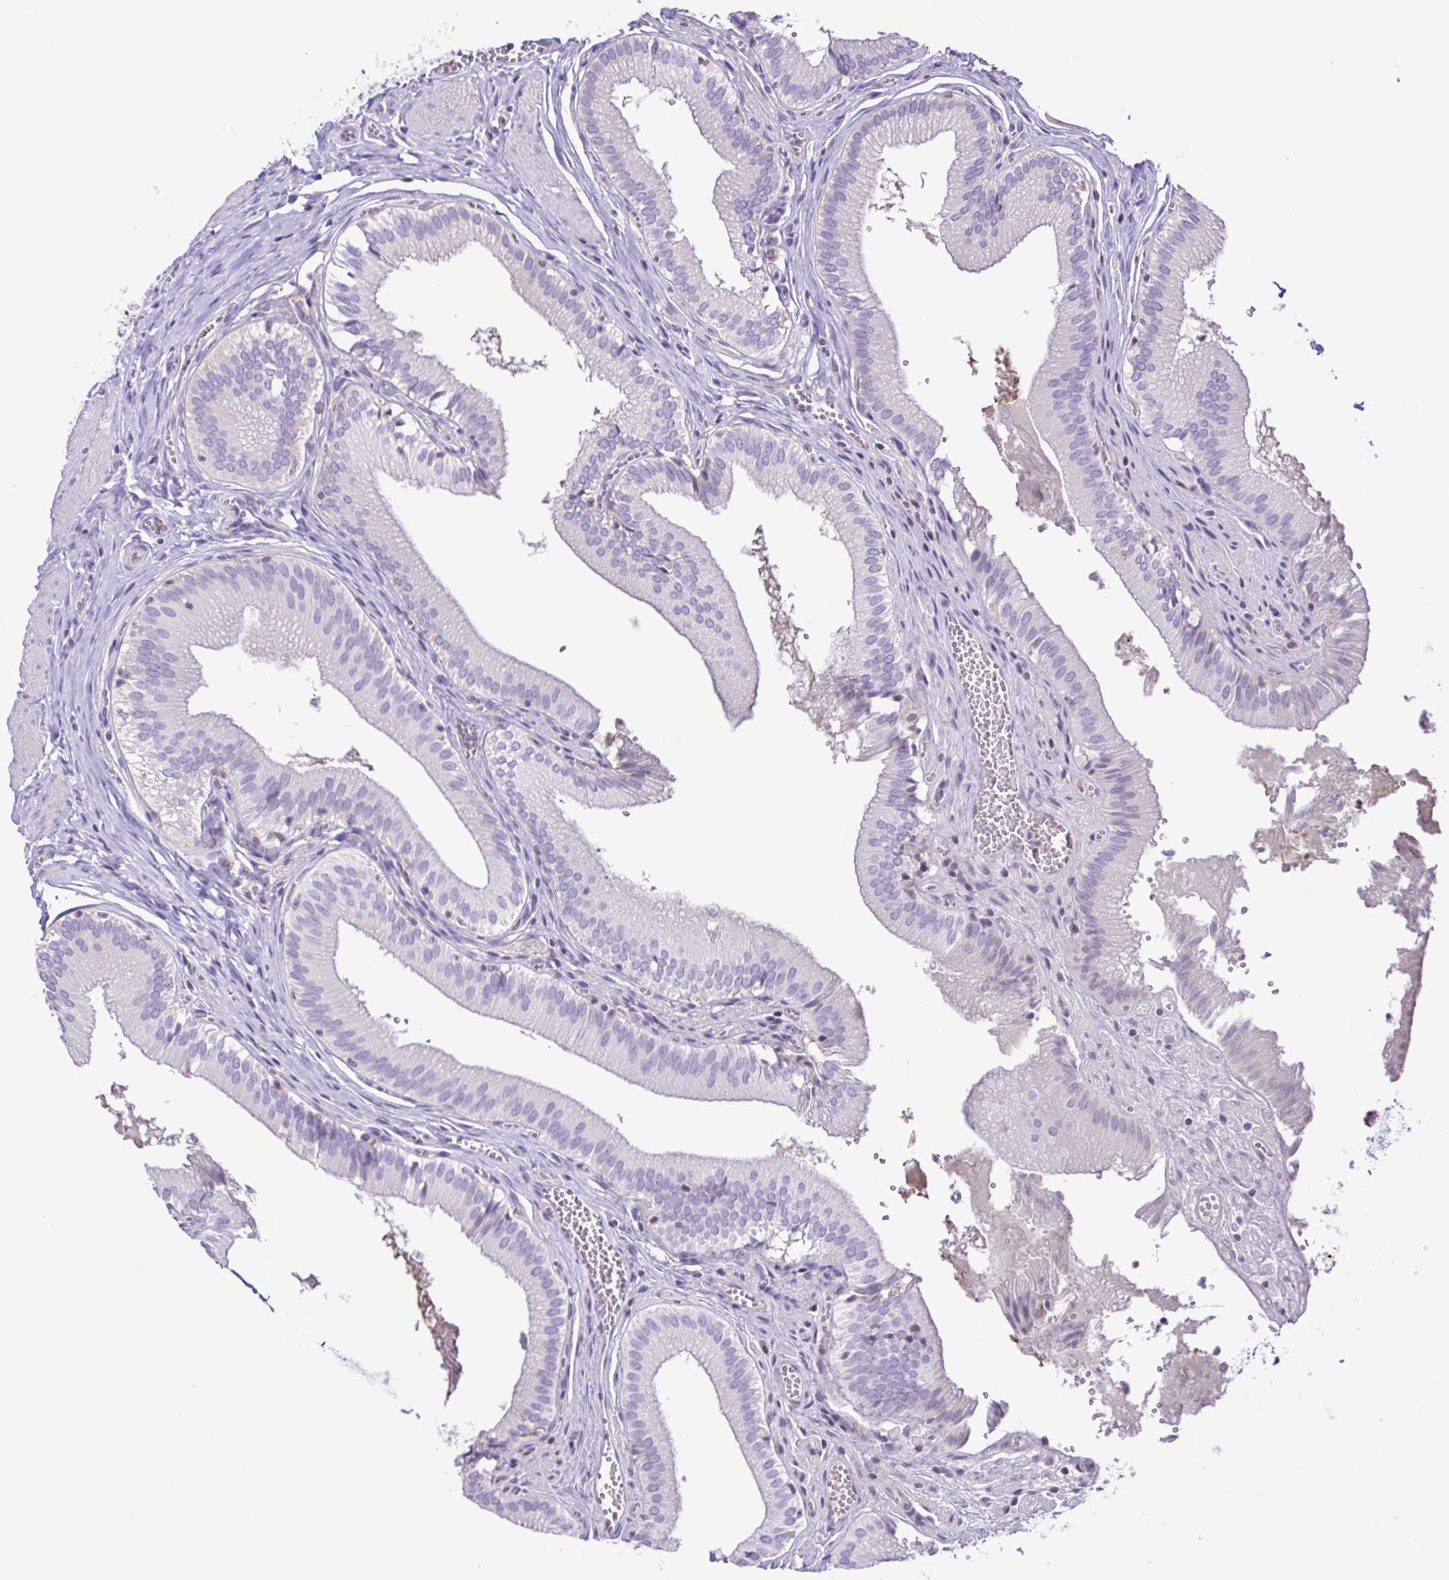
{"staining": {"intensity": "moderate", "quantity": "<25%", "location": "cytoplasmic/membranous"}, "tissue": "gallbladder", "cell_type": "Glandular cells", "image_type": "normal", "snomed": [{"axis": "morphology", "description": "Normal tissue, NOS"}, {"axis": "topography", "description": "Gallbladder"}, {"axis": "topography", "description": "Peripheral nerve tissue"}], "caption": "Gallbladder stained with DAB (3,3'-diaminobenzidine) immunohistochemistry (IHC) displays low levels of moderate cytoplasmic/membranous positivity in about <25% of glandular cells. The staining was performed using DAB, with brown indicating positive protein expression. Nuclei are stained blue with hematoxylin.", "gene": "CYP17A1", "patient": {"sex": "male", "age": 17}}